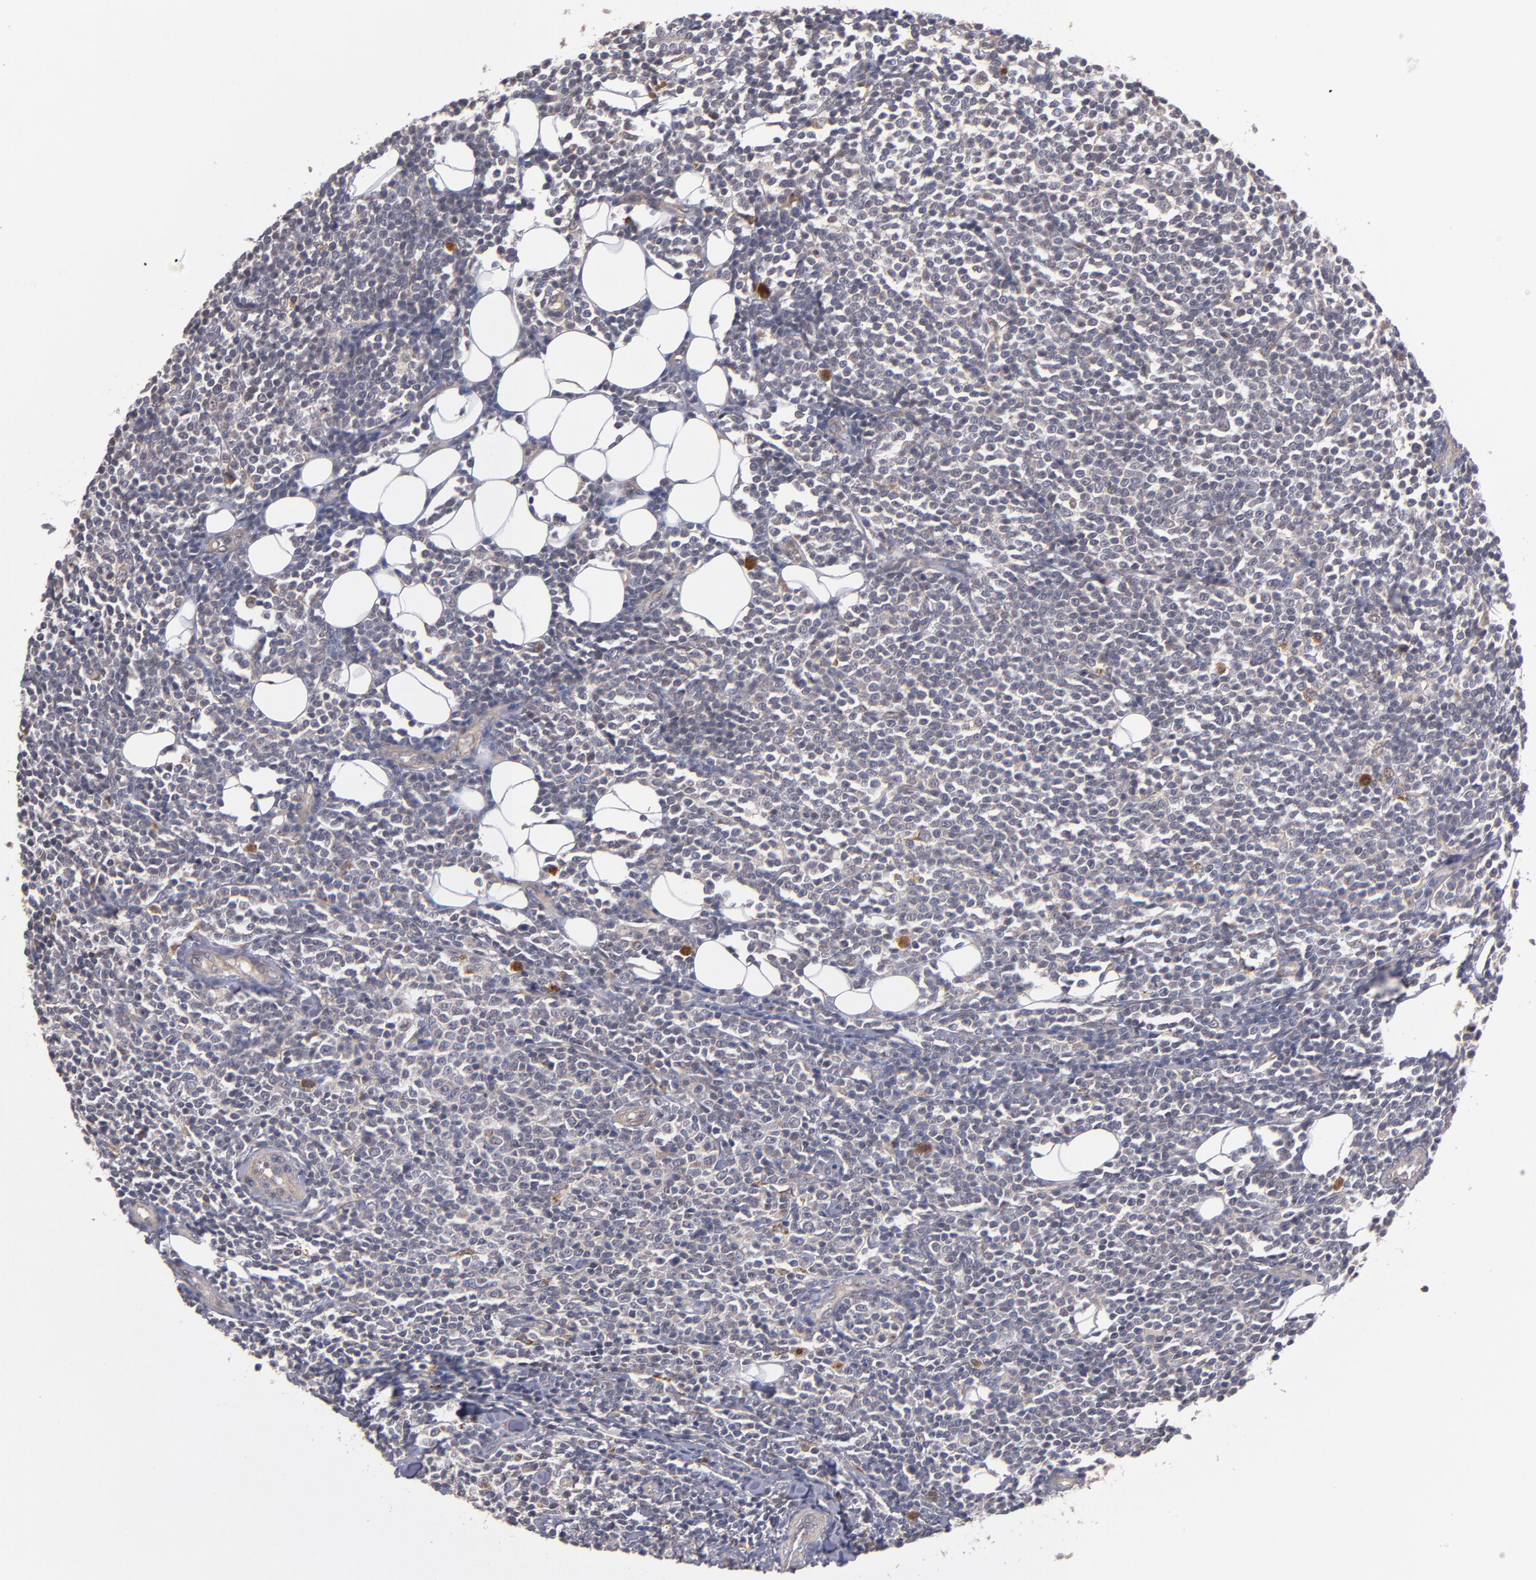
{"staining": {"intensity": "weak", "quantity": "<25%", "location": "cytoplasmic/membranous"}, "tissue": "lymphoma", "cell_type": "Tumor cells", "image_type": "cancer", "snomed": [{"axis": "morphology", "description": "Malignant lymphoma, non-Hodgkin's type, Low grade"}, {"axis": "topography", "description": "Soft tissue"}], "caption": "Tumor cells show no significant positivity in malignant lymphoma, non-Hodgkin's type (low-grade).", "gene": "CTSO", "patient": {"sex": "male", "age": 92}}